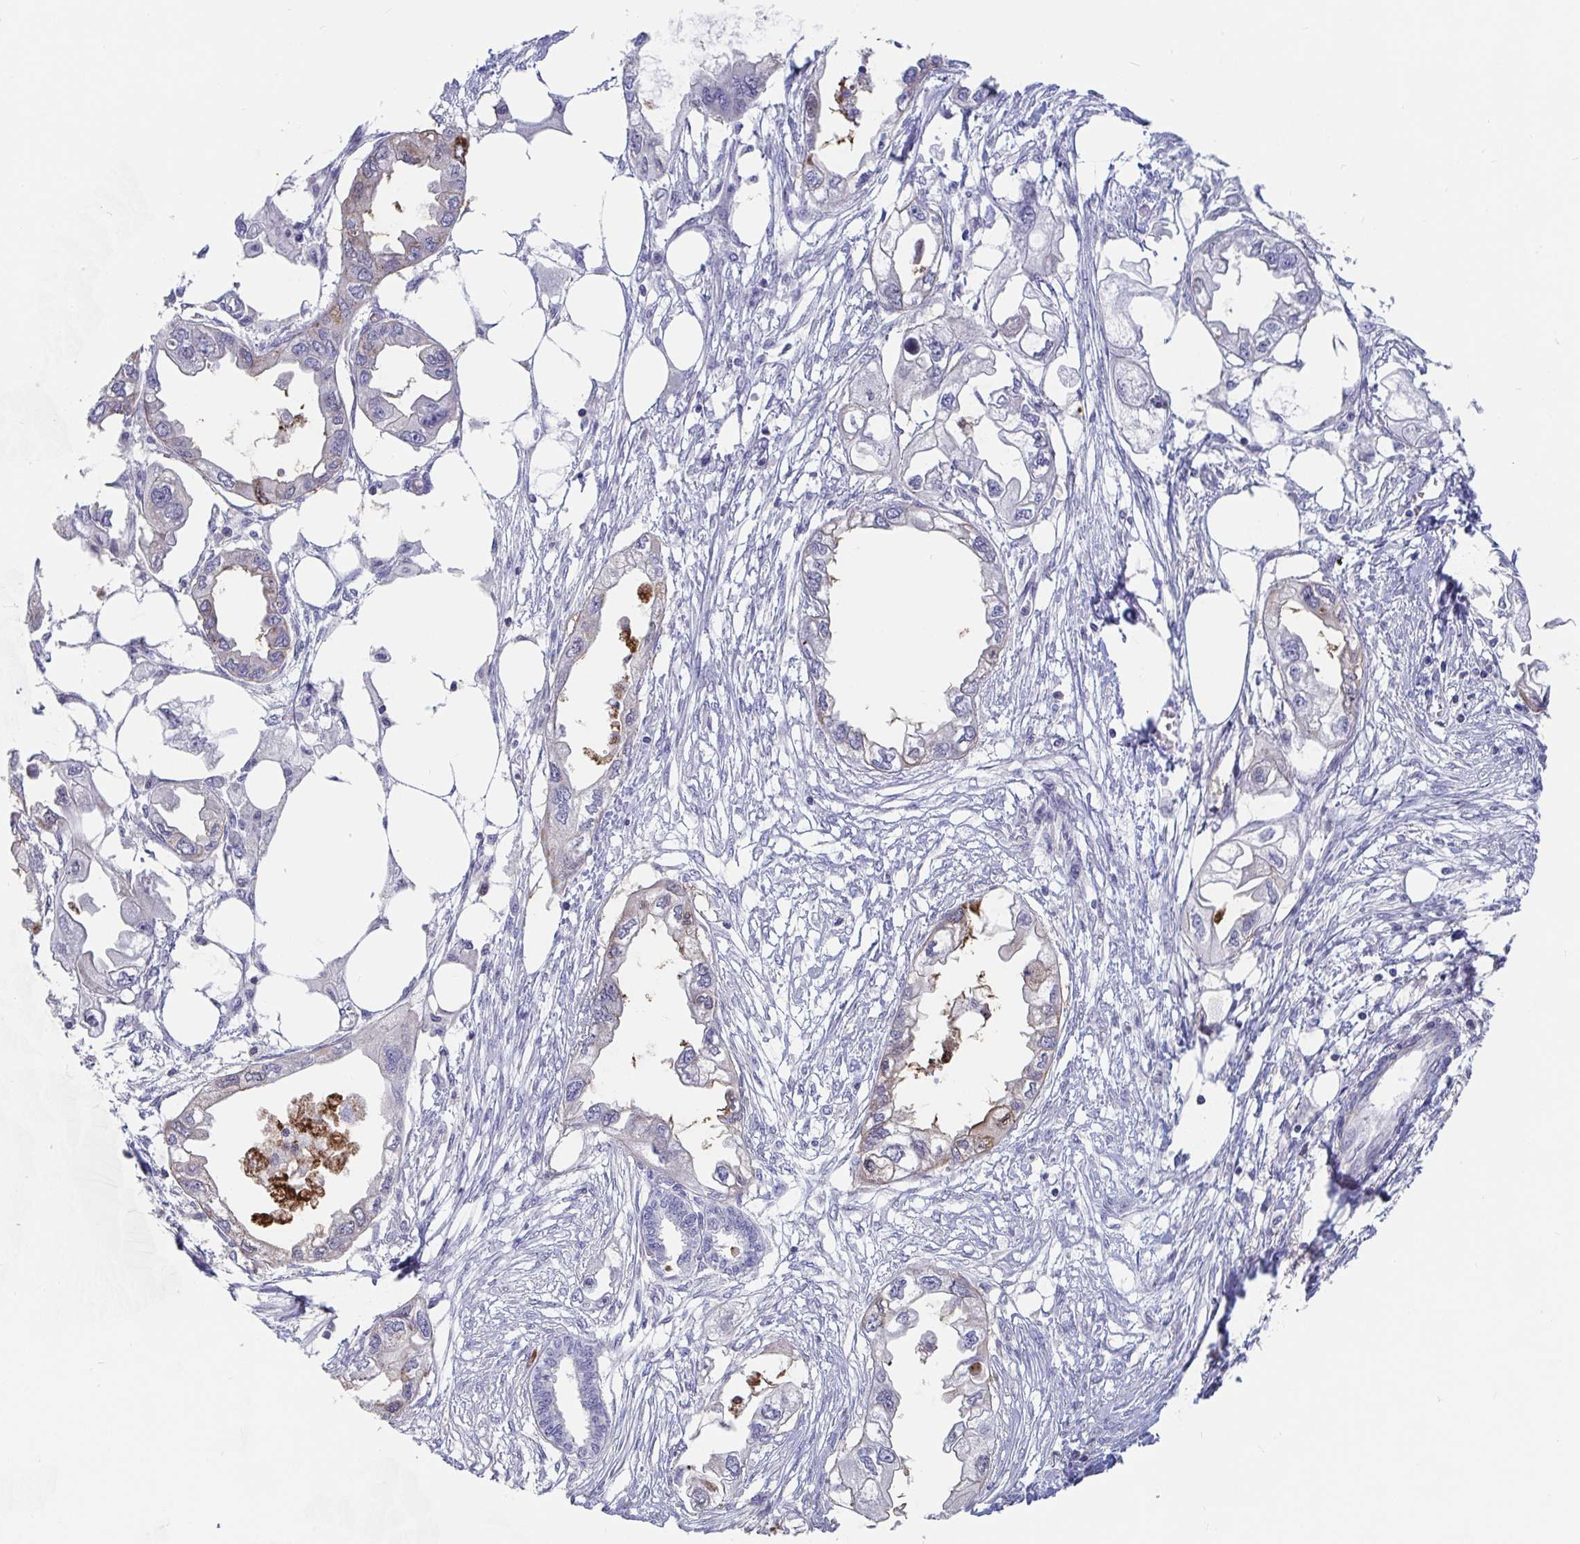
{"staining": {"intensity": "weak", "quantity": "<25%", "location": "cytoplasmic/membranous"}, "tissue": "endometrial cancer", "cell_type": "Tumor cells", "image_type": "cancer", "snomed": [{"axis": "morphology", "description": "Adenocarcinoma, NOS"}, {"axis": "morphology", "description": "Adenocarcinoma, metastatic, NOS"}, {"axis": "topography", "description": "Adipose tissue"}, {"axis": "topography", "description": "Endometrium"}], "caption": "An immunohistochemistry micrograph of endometrial cancer (metastatic adenocarcinoma) is shown. There is no staining in tumor cells of endometrial cancer (metastatic adenocarcinoma).", "gene": "FAM156B", "patient": {"sex": "female", "age": 67}}